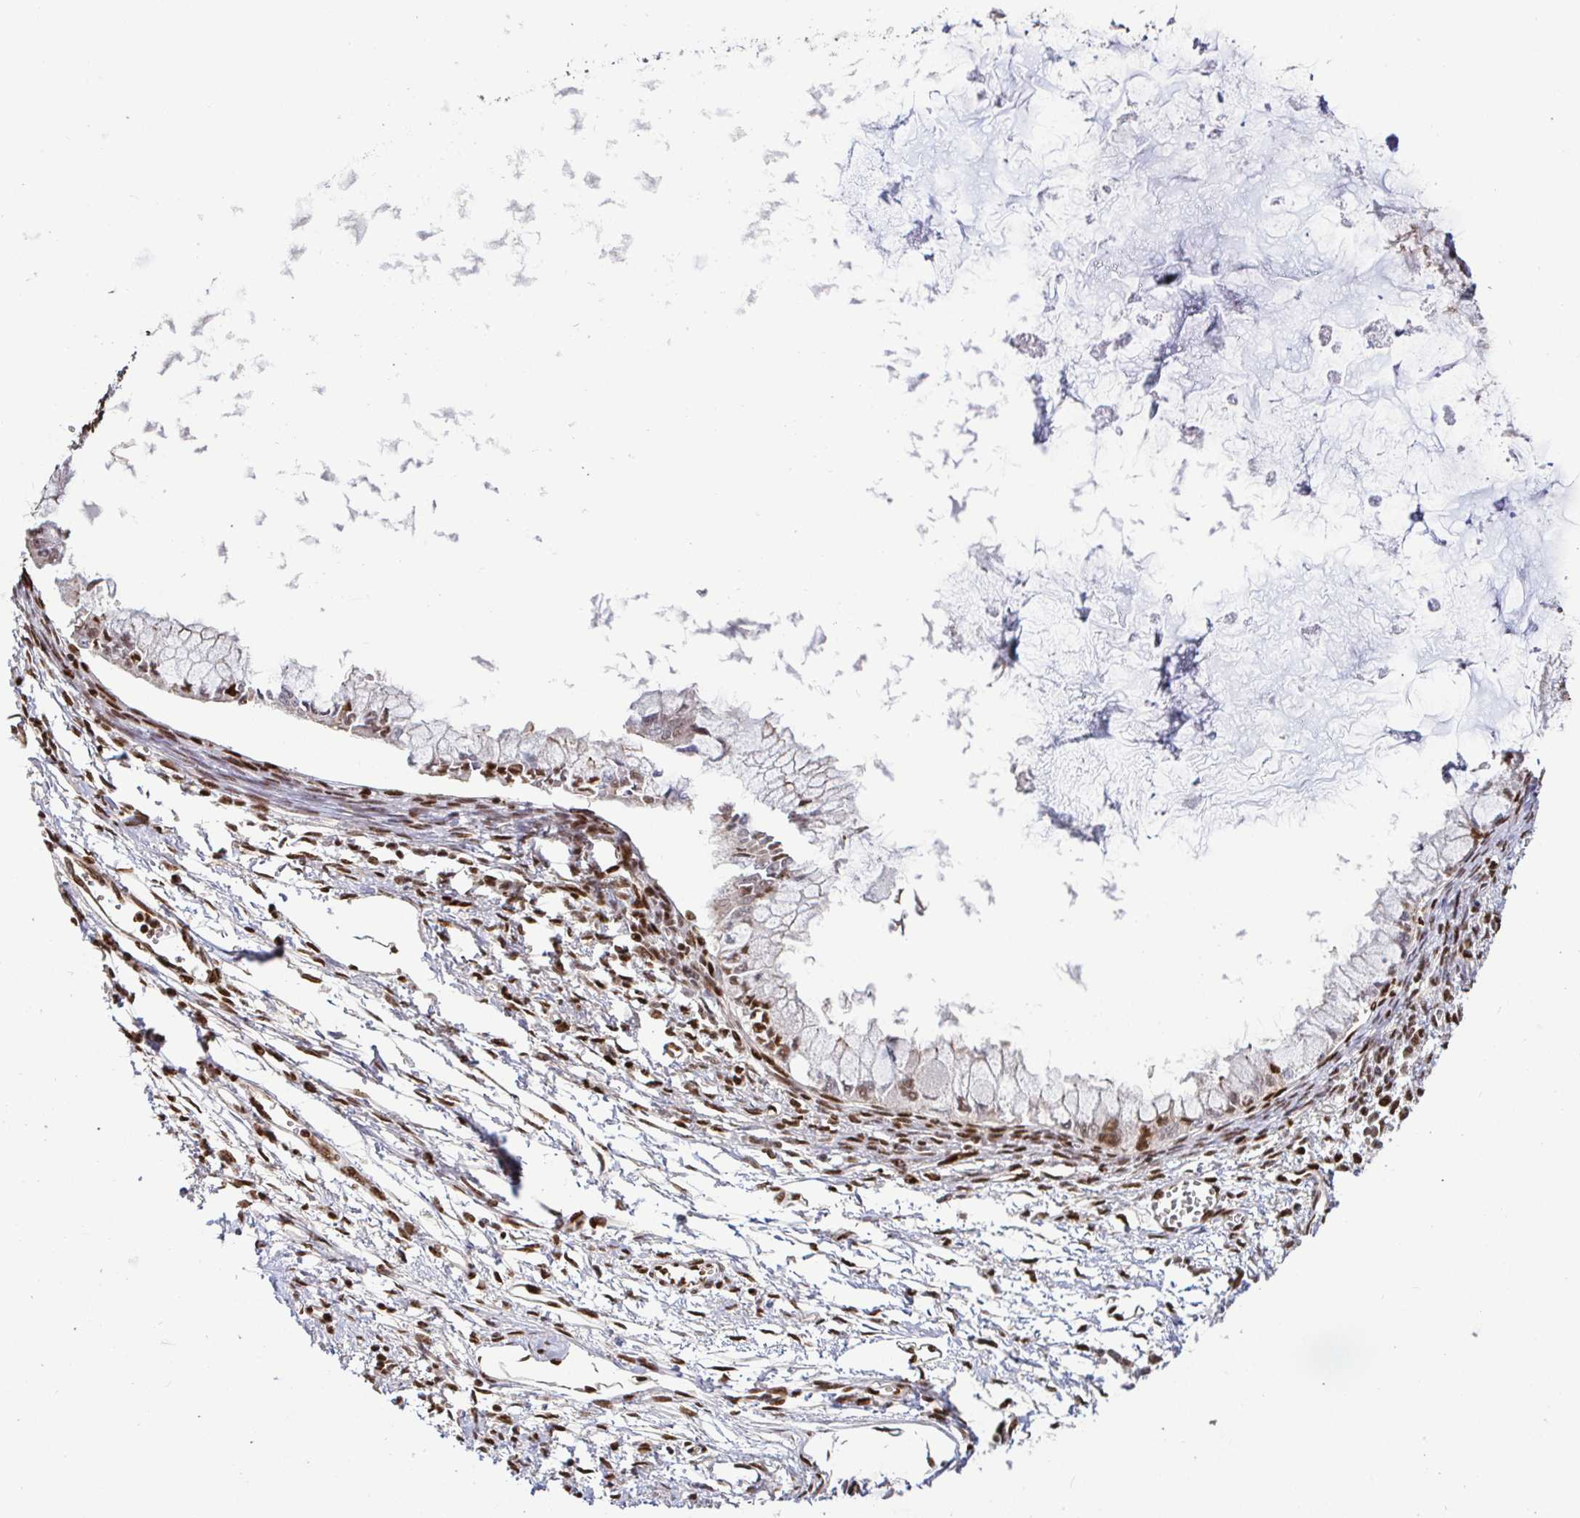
{"staining": {"intensity": "moderate", "quantity": ">75%", "location": "nuclear"}, "tissue": "ovarian cancer", "cell_type": "Tumor cells", "image_type": "cancer", "snomed": [{"axis": "morphology", "description": "Cystadenocarcinoma, mucinous, NOS"}, {"axis": "topography", "description": "Ovary"}], "caption": "Immunohistochemistry (IHC) micrograph of neoplastic tissue: human mucinous cystadenocarcinoma (ovarian) stained using immunohistochemistry demonstrates medium levels of moderate protein expression localized specifically in the nuclear of tumor cells, appearing as a nuclear brown color.", "gene": "SP3", "patient": {"sex": "female", "age": 34}}